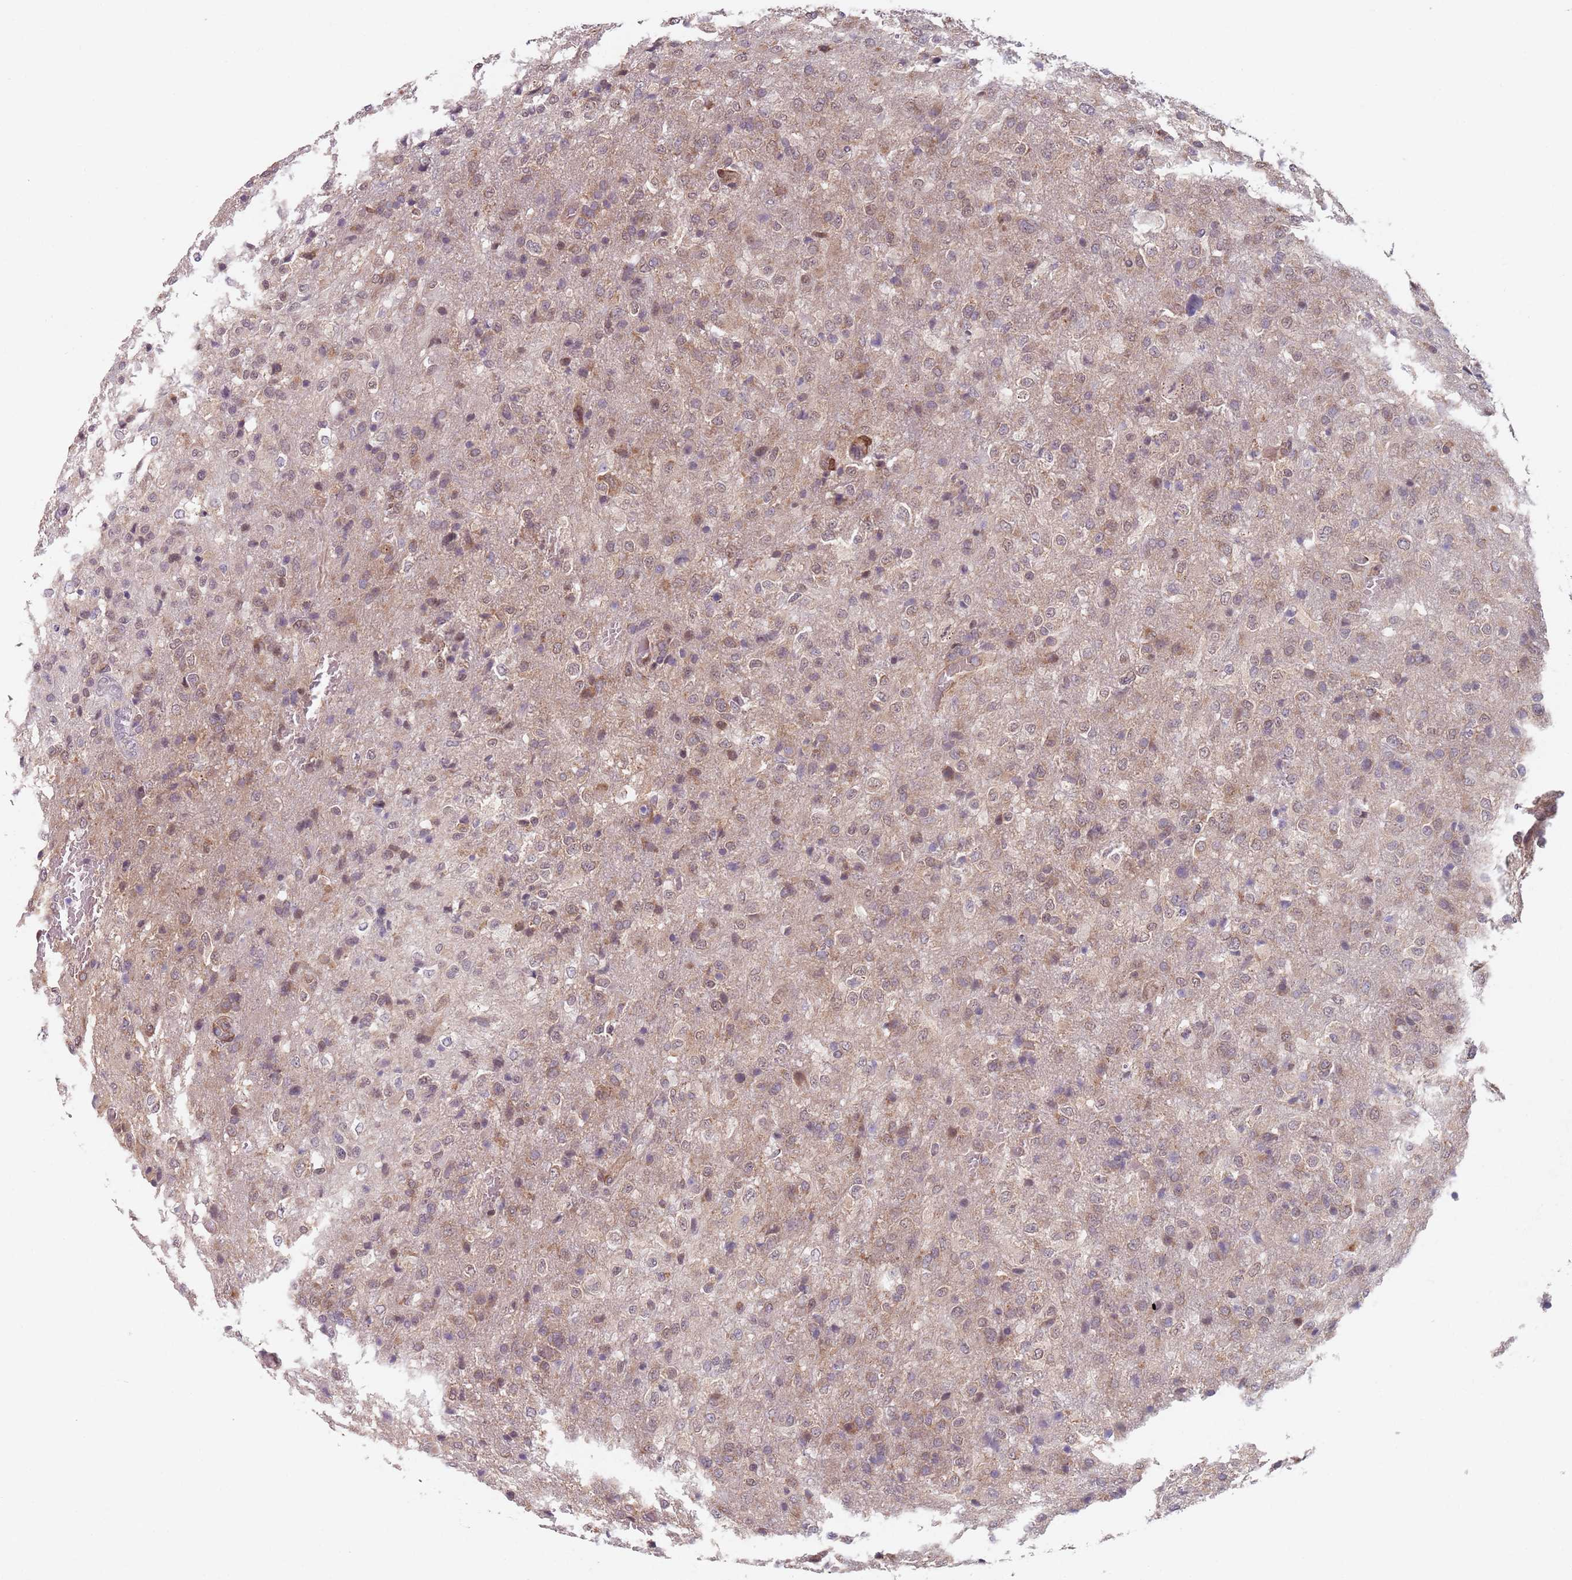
{"staining": {"intensity": "weak", "quantity": "25%-75%", "location": "cytoplasmic/membranous"}, "tissue": "glioma", "cell_type": "Tumor cells", "image_type": "cancer", "snomed": [{"axis": "morphology", "description": "Glioma, malignant, High grade"}, {"axis": "topography", "description": "Brain"}], "caption": "Immunohistochemistry staining of malignant high-grade glioma, which displays low levels of weak cytoplasmic/membranous staining in approximately 25%-75% of tumor cells indicating weak cytoplasmic/membranous protein expression. The staining was performed using DAB (brown) for protein detection and nuclei were counterstained in hematoxylin (blue).", "gene": "NOTCH3", "patient": {"sex": "female", "age": 74}}